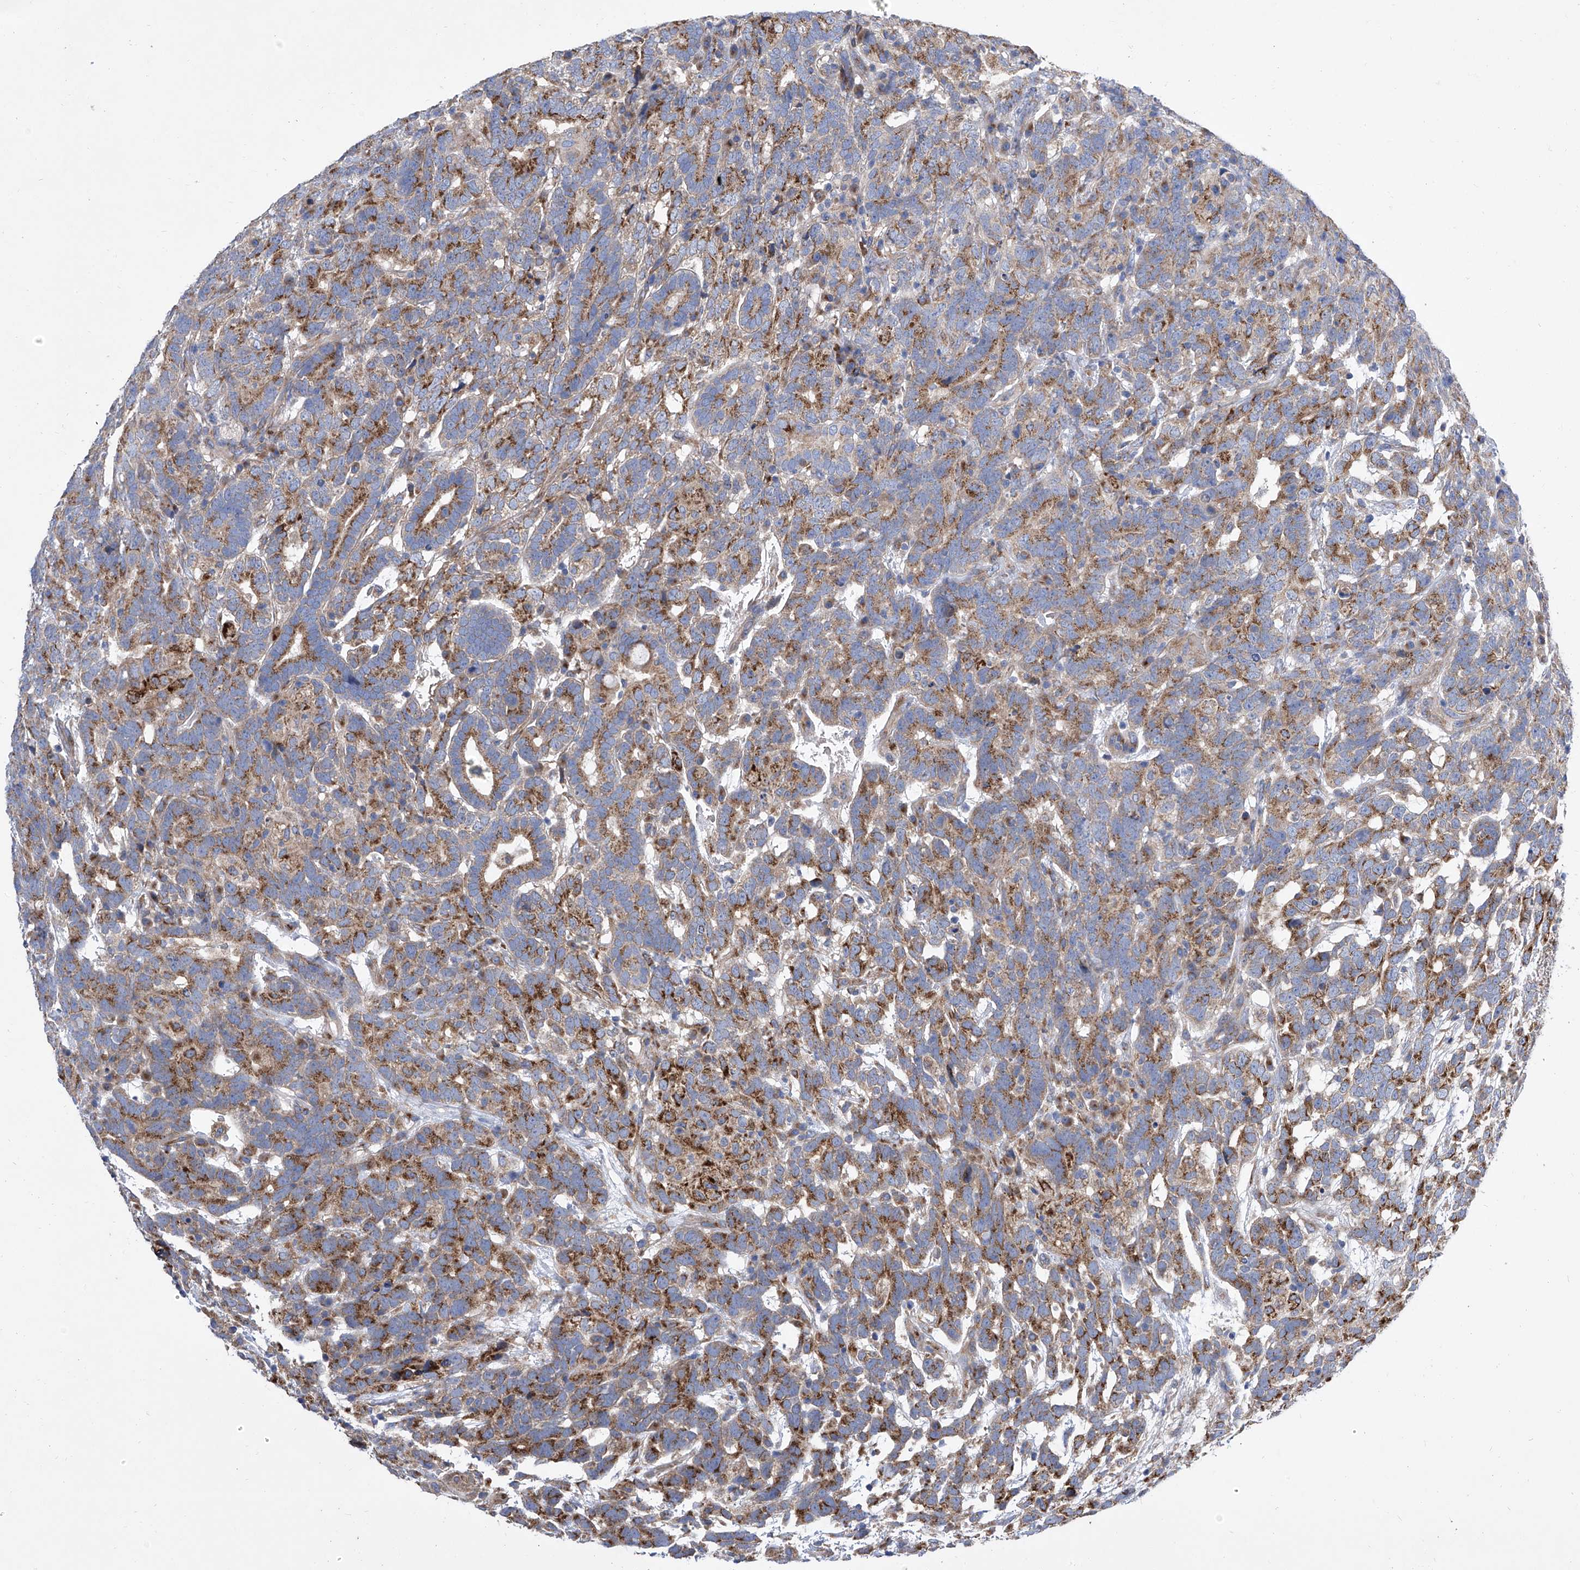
{"staining": {"intensity": "moderate", "quantity": ">75%", "location": "cytoplasmic/membranous"}, "tissue": "testis cancer", "cell_type": "Tumor cells", "image_type": "cancer", "snomed": [{"axis": "morphology", "description": "Carcinoma, Embryonal, NOS"}, {"axis": "topography", "description": "Testis"}], "caption": "Brown immunohistochemical staining in human testis cancer reveals moderate cytoplasmic/membranous staining in approximately >75% of tumor cells. The staining was performed using DAB (3,3'-diaminobenzidine) to visualize the protein expression in brown, while the nuclei were stained in blue with hematoxylin (Magnification: 20x).", "gene": "TJAP1", "patient": {"sex": "male", "age": 26}}